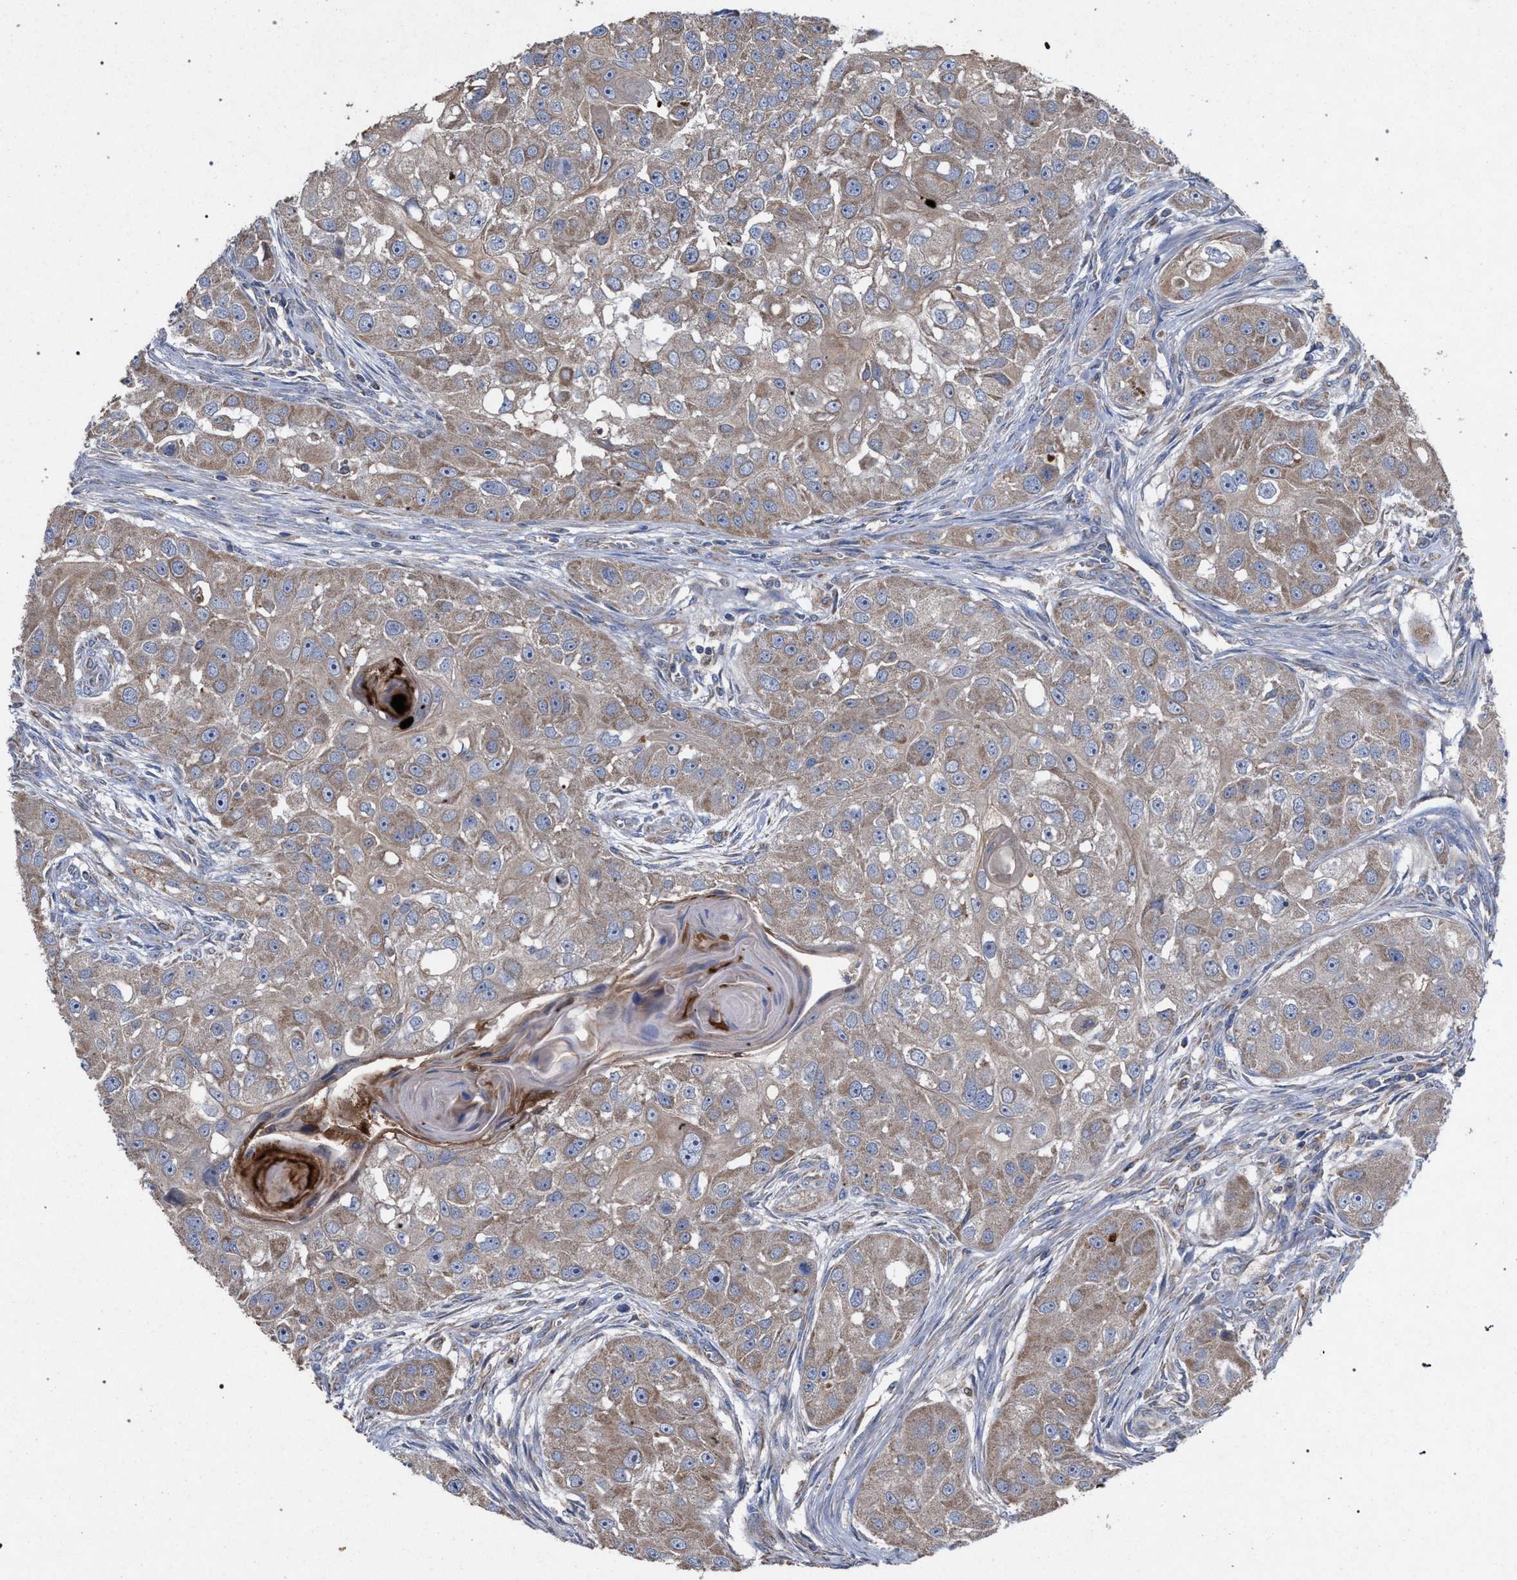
{"staining": {"intensity": "weak", "quantity": ">75%", "location": "cytoplasmic/membranous,nuclear"}, "tissue": "head and neck cancer", "cell_type": "Tumor cells", "image_type": "cancer", "snomed": [{"axis": "morphology", "description": "Normal tissue, NOS"}, {"axis": "morphology", "description": "Squamous cell carcinoma, NOS"}, {"axis": "topography", "description": "Skeletal muscle"}, {"axis": "topography", "description": "Head-Neck"}], "caption": "A histopathology image of squamous cell carcinoma (head and neck) stained for a protein reveals weak cytoplasmic/membranous and nuclear brown staining in tumor cells.", "gene": "BCL2L12", "patient": {"sex": "male", "age": 51}}